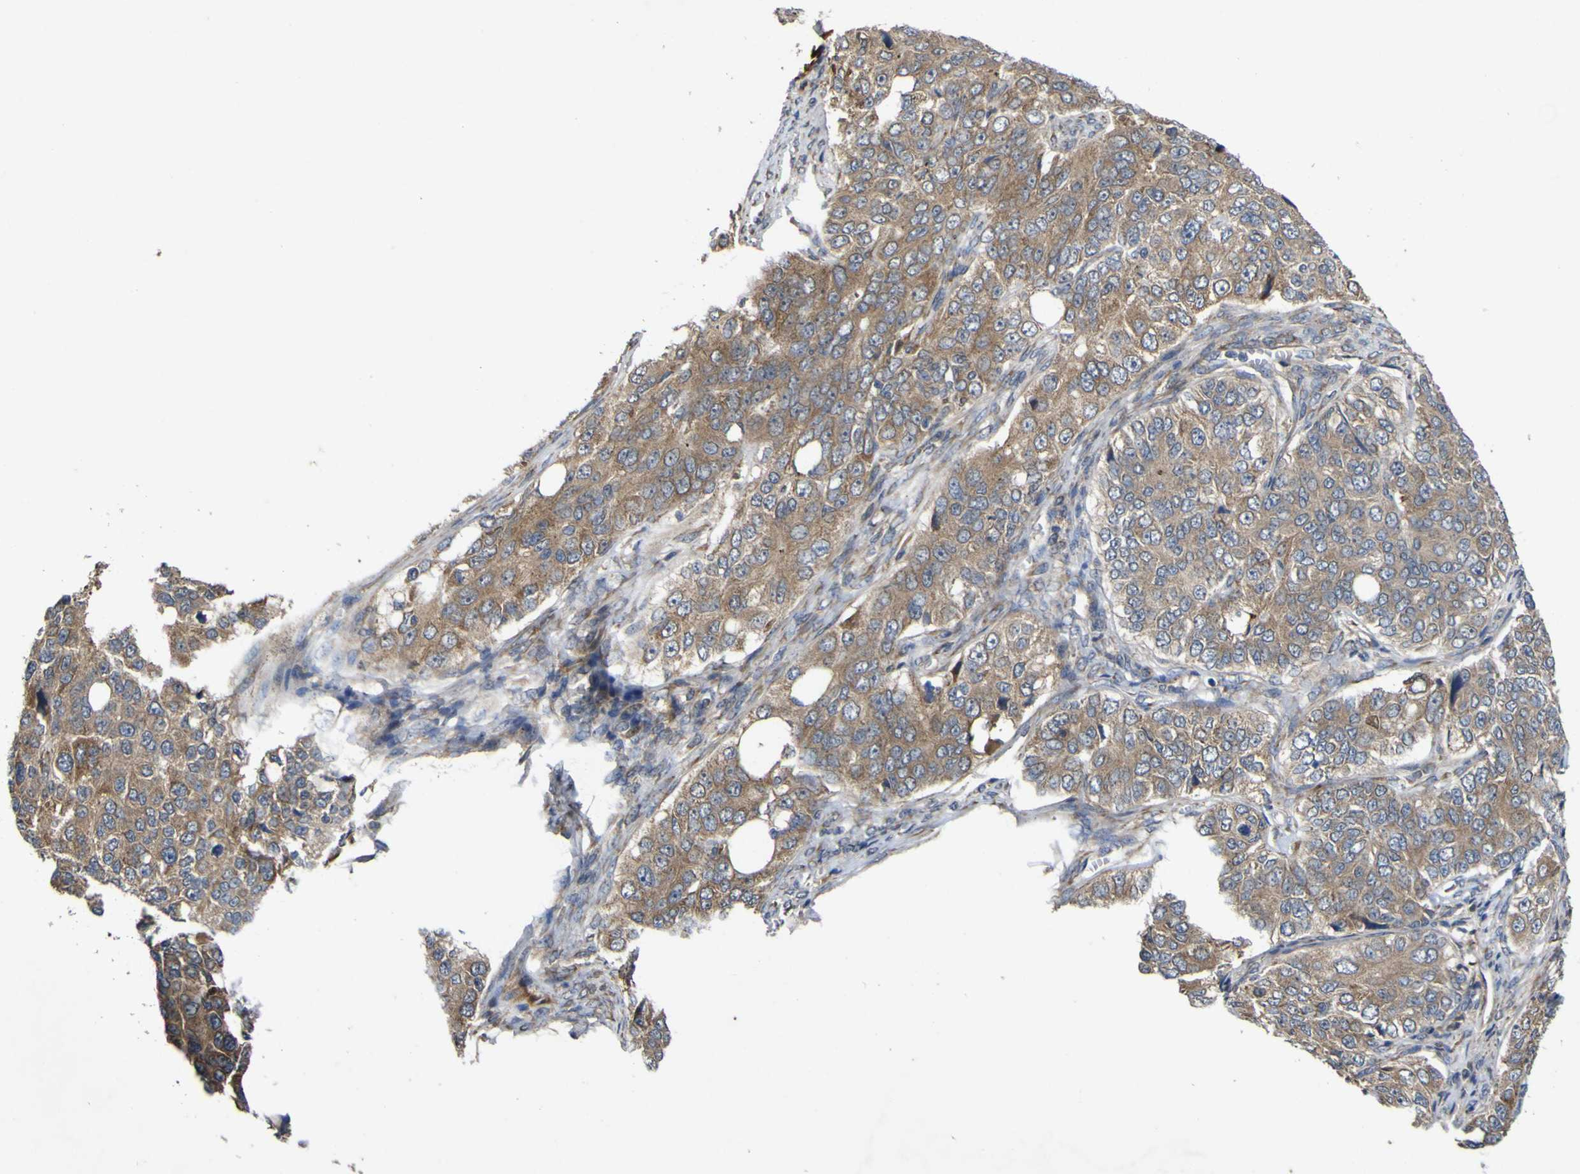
{"staining": {"intensity": "weak", "quantity": ">75%", "location": "cytoplasmic/membranous"}, "tissue": "ovarian cancer", "cell_type": "Tumor cells", "image_type": "cancer", "snomed": [{"axis": "morphology", "description": "Carcinoma, endometroid"}, {"axis": "topography", "description": "Ovary"}], "caption": "Brown immunohistochemical staining in human ovarian endometroid carcinoma shows weak cytoplasmic/membranous positivity in about >75% of tumor cells. The protein of interest is shown in brown color, while the nuclei are stained blue.", "gene": "IRAK2", "patient": {"sex": "female", "age": 51}}